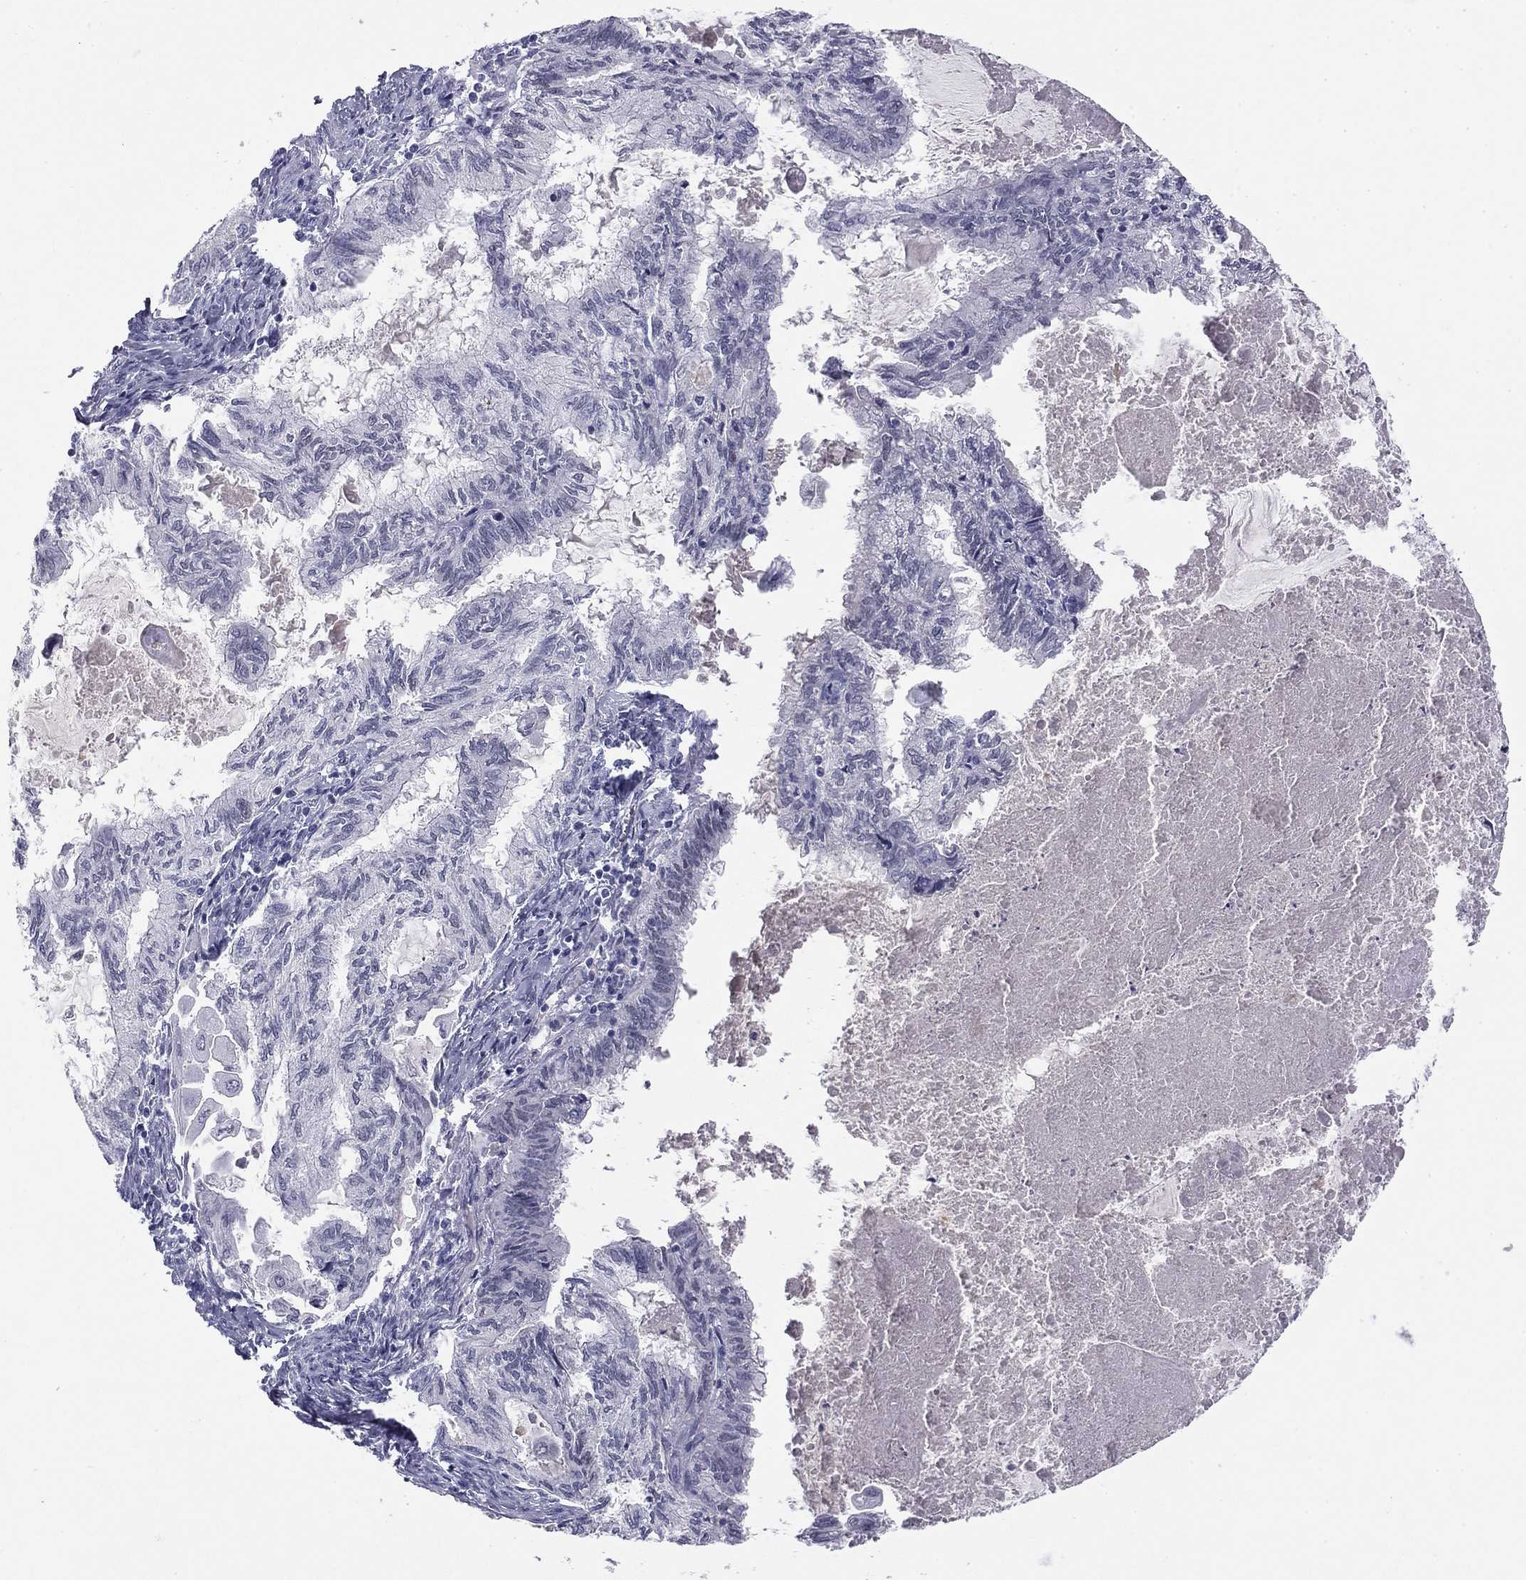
{"staining": {"intensity": "negative", "quantity": "none", "location": "none"}, "tissue": "endometrial cancer", "cell_type": "Tumor cells", "image_type": "cancer", "snomed": [{"axis": "morphology", "description": "Adenocarcinoma, NOS"}, {"axis": "topography", "description": "Endometrium"}], "caption": "There is no significant positivity in tumor cells of endometrial cancer.", "gene": "TFAP2B", "patient": {"sex": "female", "age": 86}}